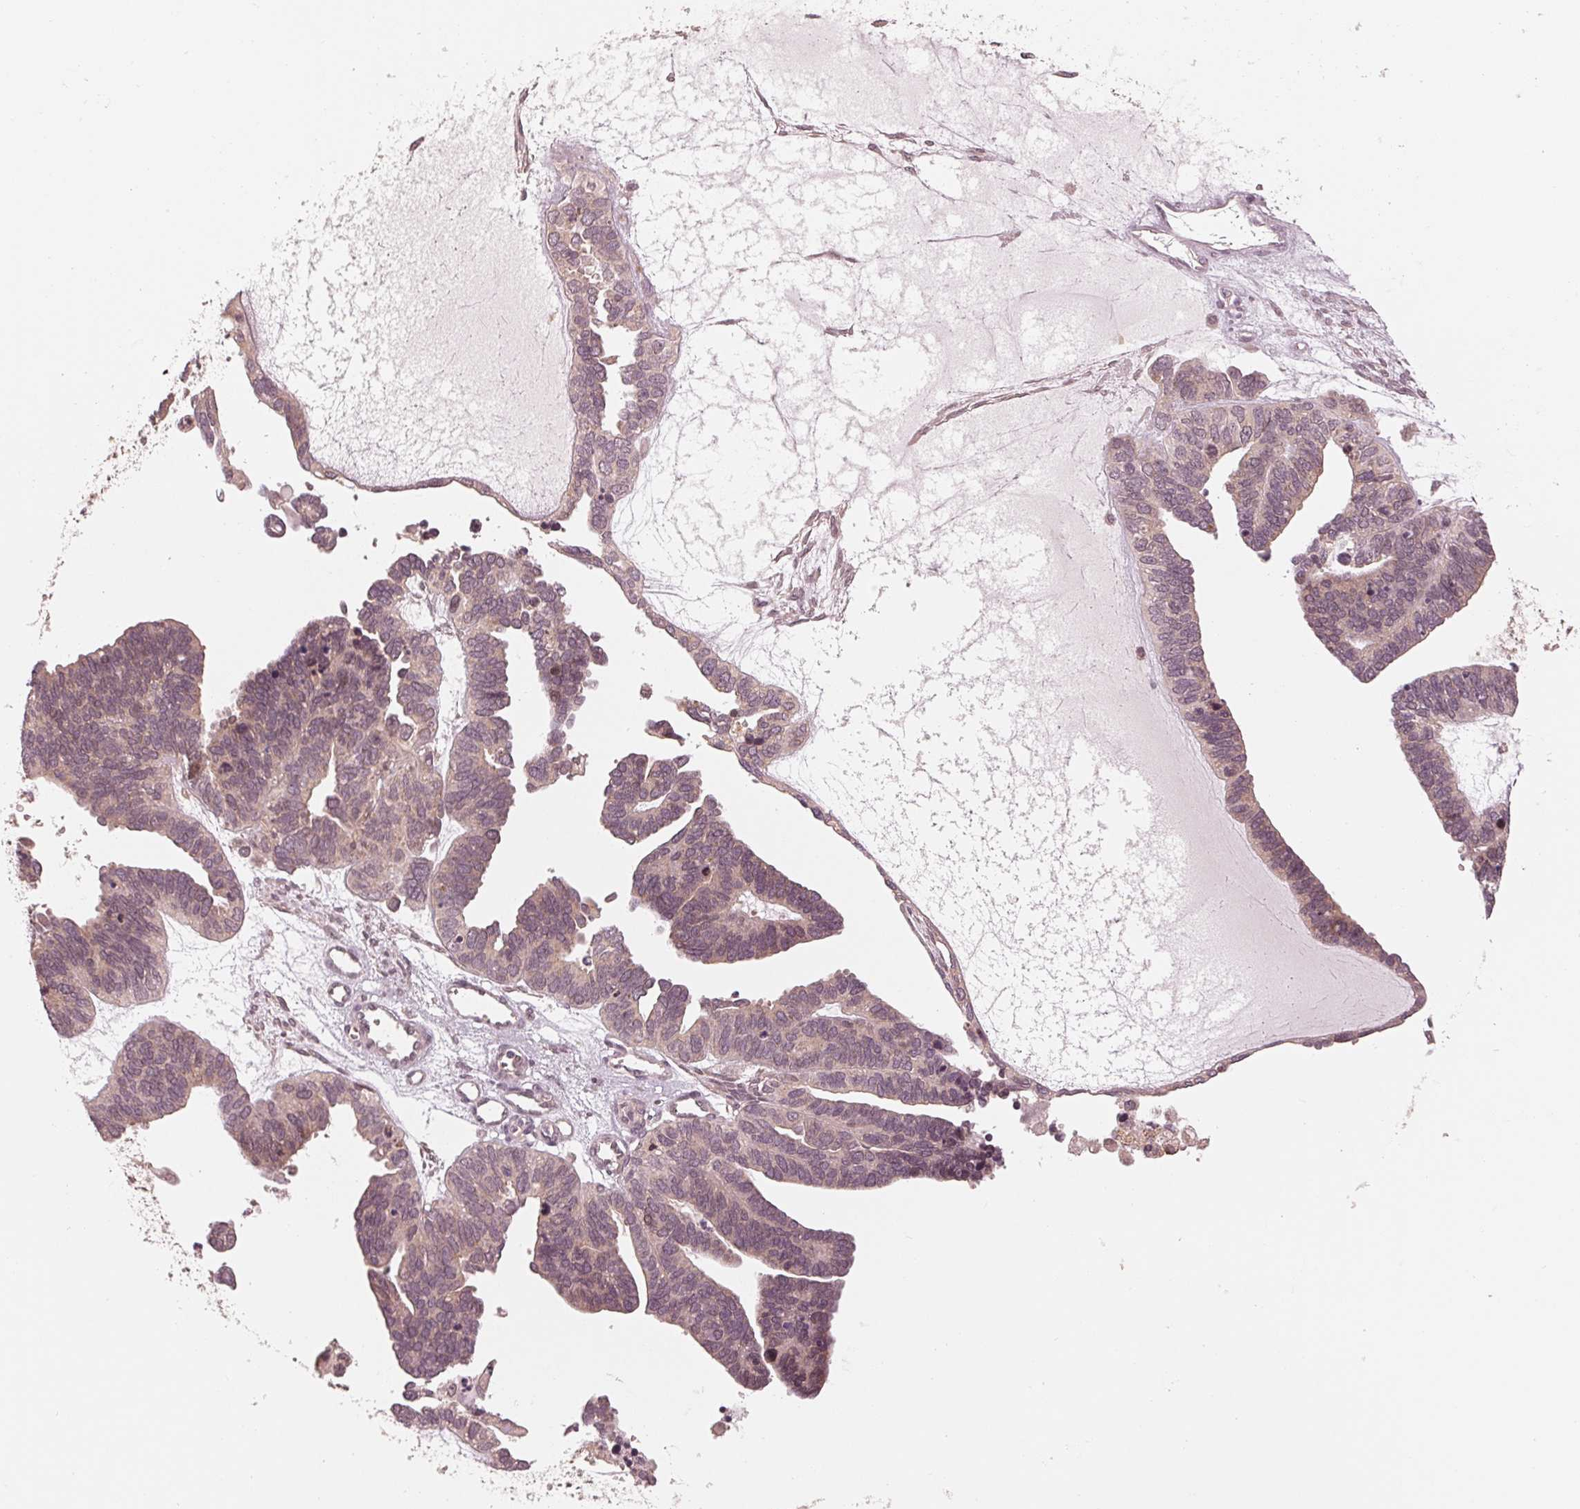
{"staining": {"intensity": "weak", "quantity": ">75%", "location": "cytoplasmic/membranous,nuclear"}, "tissue": "ovarian cancer", "cell_type": "Tumor cells", "image_type": "cancer", "snomed": [{"axis": "morphology", "description": "Cystadenocarcinoma, serous, NOS"}, {"axis": "topography", "description": "Ovary"}], "caption": "Tumor cells display weak cytoplasmic/membranous and nuclear positivity in approximately >75% of cells in ovarian cancer. The protein of interest is stained brown, and the nuclei are stained in blue (DAB (3,3'-diaminobenzidine) IHC with brightfield microscopy, high magnification).", "gene": "ZNF471", "patient": {"sex": "female", "age": 51}}